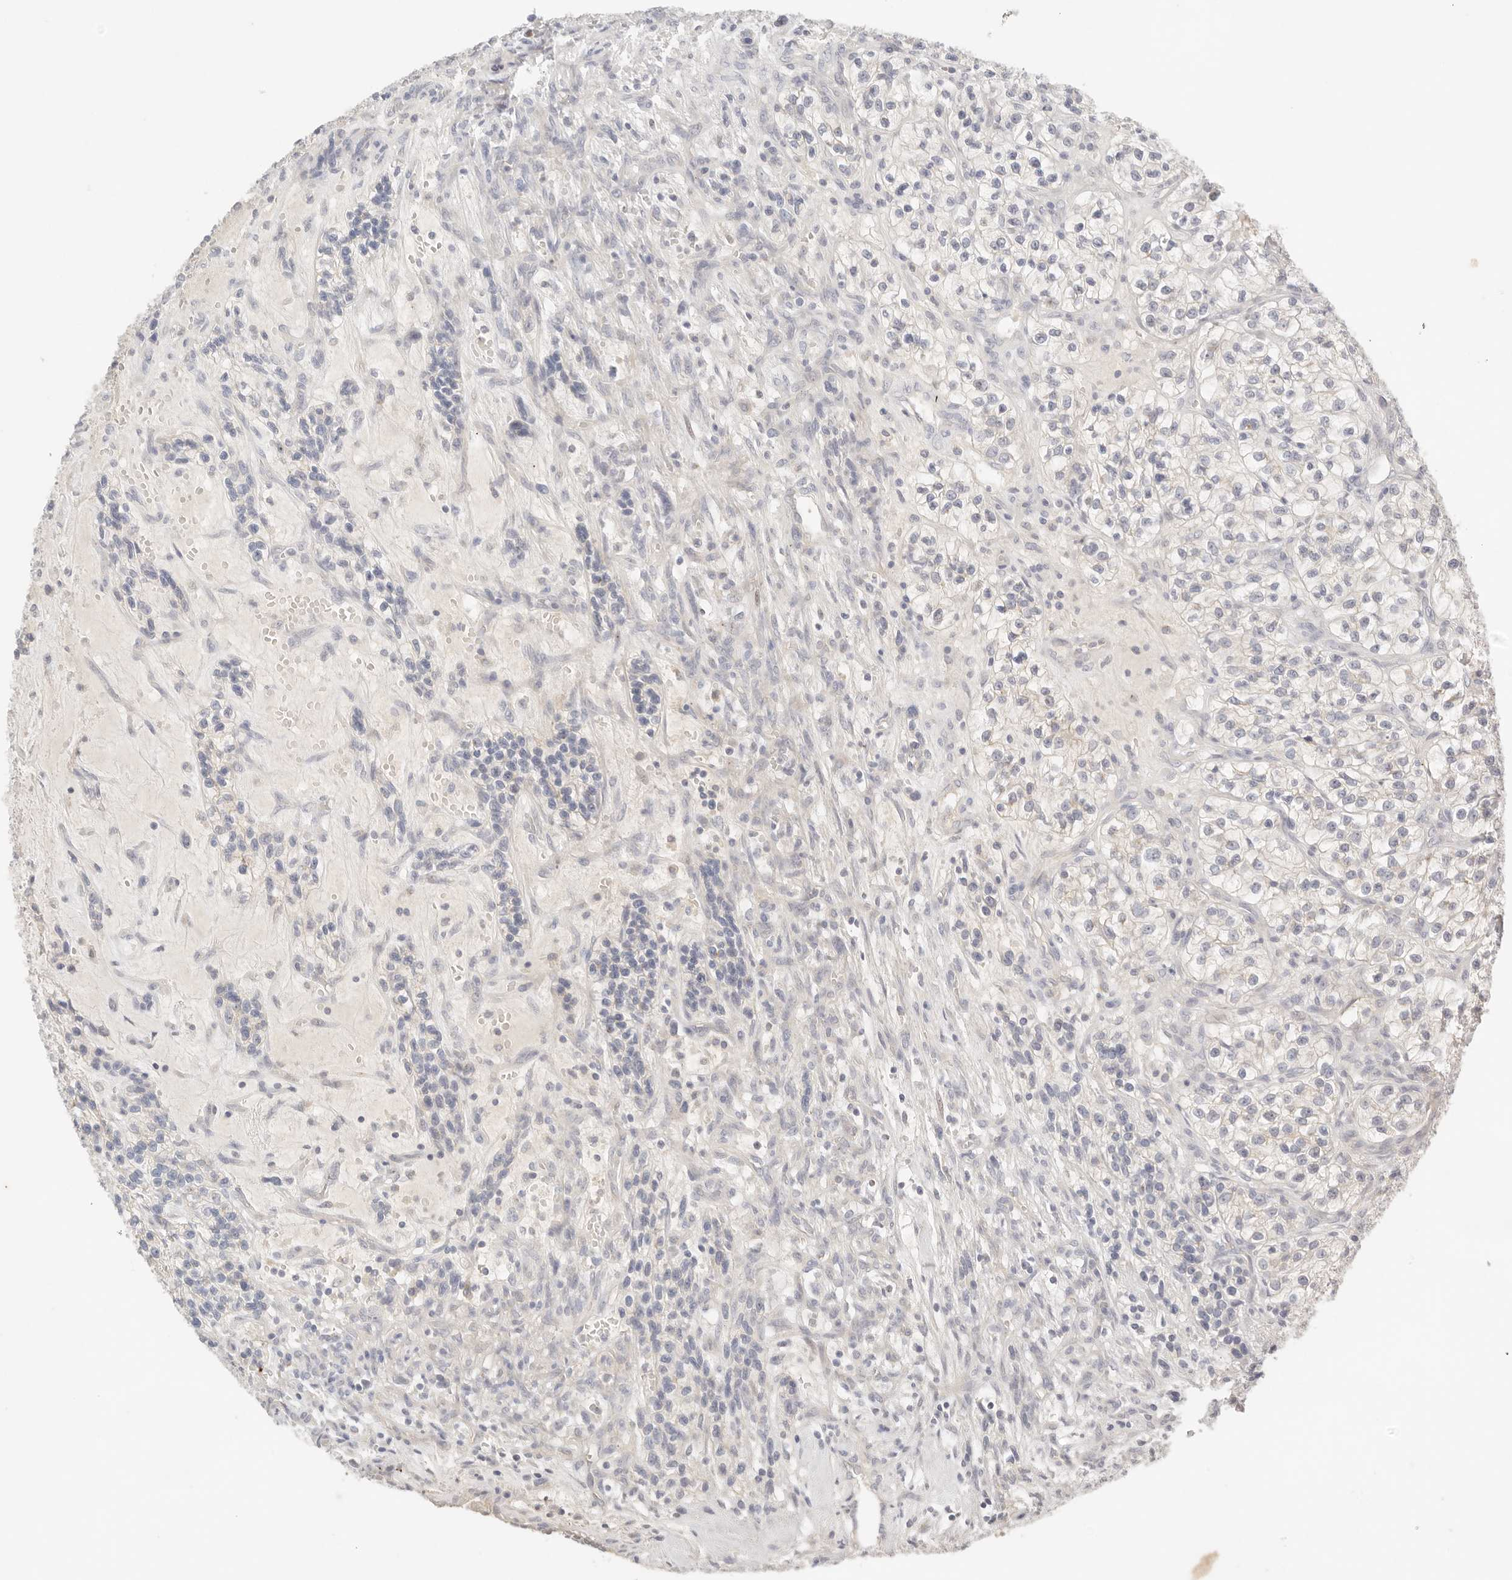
{"staining": {"intensity": "negative", "quantity": "none", "location": "none"}, "tissue": "renal cancer", "cell_type": "Tumor cells", "image_type": "cancer", "snomed": [{"axis": "morphology", "description": "Adenocarcinoma, NOS"}, {"axis": "topography", "description": "Kidney"}], "caption": "This image is of renal cancer (adenocarcinoma) stained with IHC to label a protein in brown with the nuclei are counter-stained blue. There is no expression in tumor cells. (DAB (3,3'-diaminobenzidine) immunohistochemistry, high magnification).", "gene": "CEP120", "patient": {"sex": "female", "age": 57}}